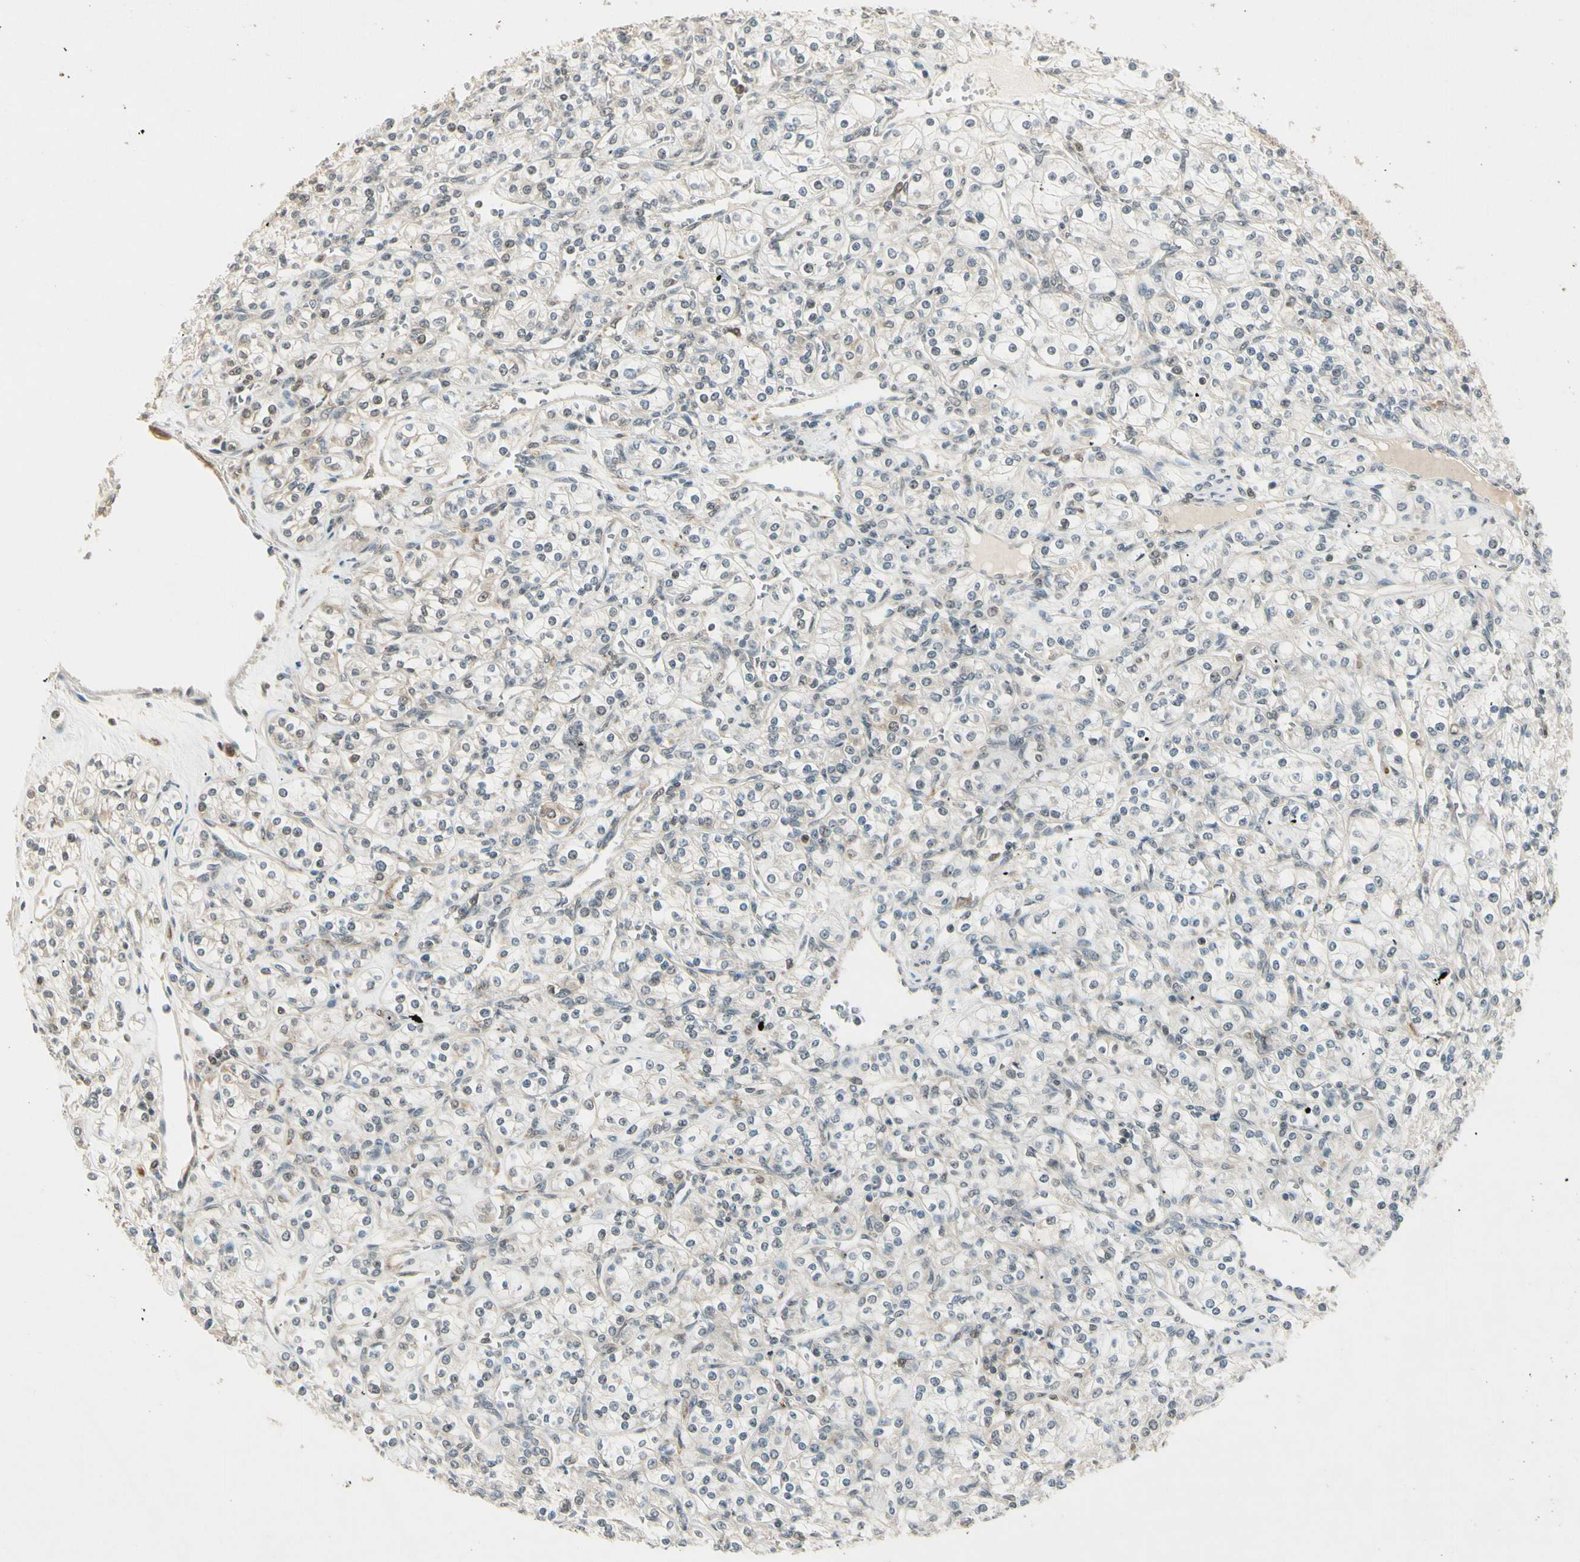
{"staining": {"intensity": "negative", "quantity": "none", "location": "none"}, "tissue": "renal cancer", "cell_type": "Tumor cells", "image_type": "cancer", "snomed": [{"axis": "morphology", "description": "Adenocarcinoma, NOS"}, {"axis": "topography", "description": "Kidney"}], "caption": "A micrograph of human renal cancer (adenocarcinoma) is negative for staining in tumor cells. (Brightfield microscopy of DAB IHC at high magnification).", "gene": "IPO5", "patient": {"sex": "male", "age": 77}}